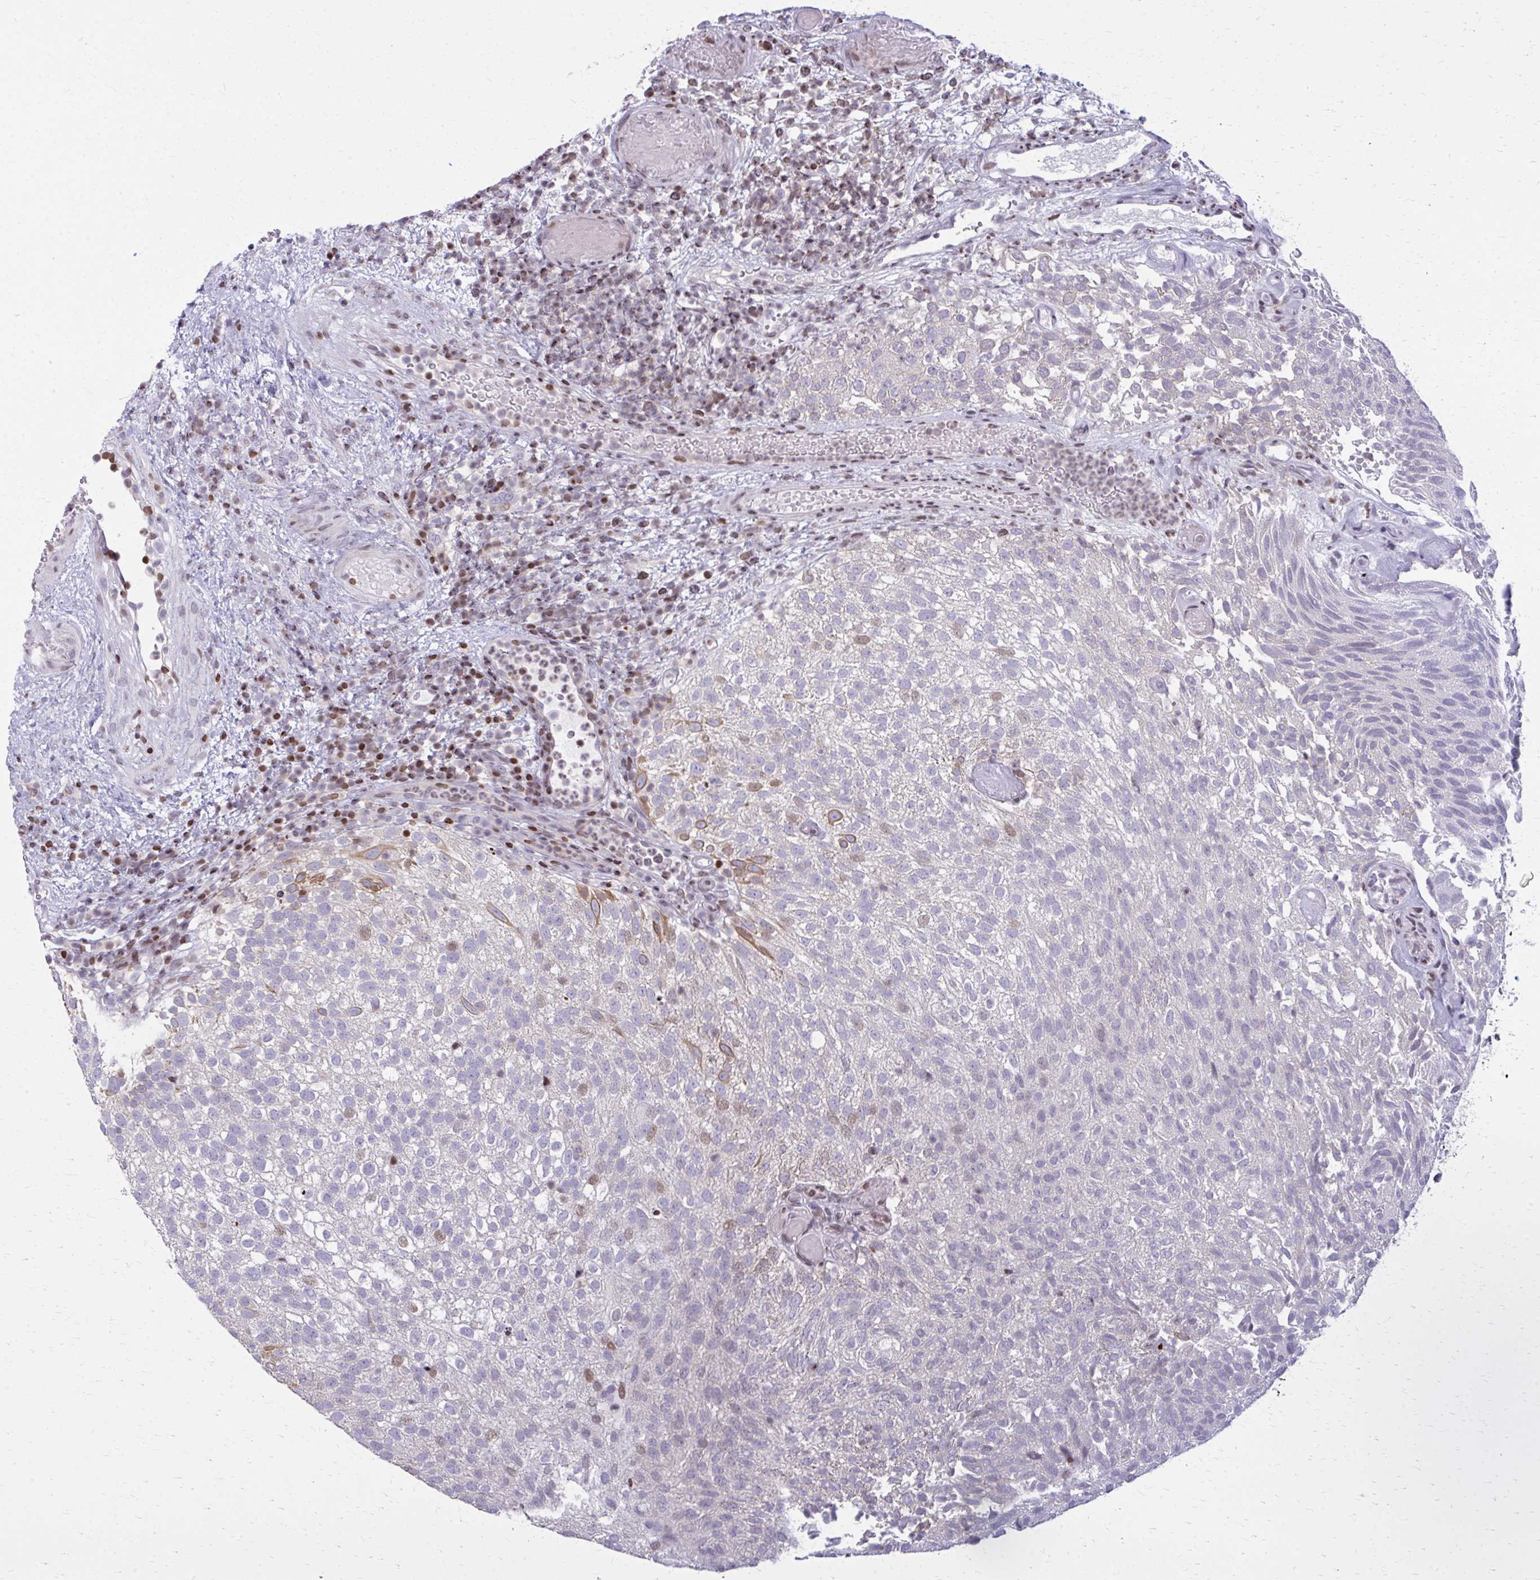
{"staining": {"intensity": "moderate", "quantity": "<25%", "location": "cytoplasmic/membranous"}, "tissue": "urothelial cancer", "cell_type": "Tumor cells", "image_type": "cancer", "snomed": [{"axis": "morphology", "description": "Urothelial carcinoma, Low grade"}, {"axis": "topography", "description": "Urinary bladder"}], "caption": "Immunohistochemistry (IHC) (DAB (3,3'-diaminobenzidine)) staining of low-grade urothelial carcinoma demonstrates moderate cytoplasmic/membranous protein staining in about <25% of tumor cells.", "gene": "AP5M1", "patient": {"sex": "male", "age": 78}}